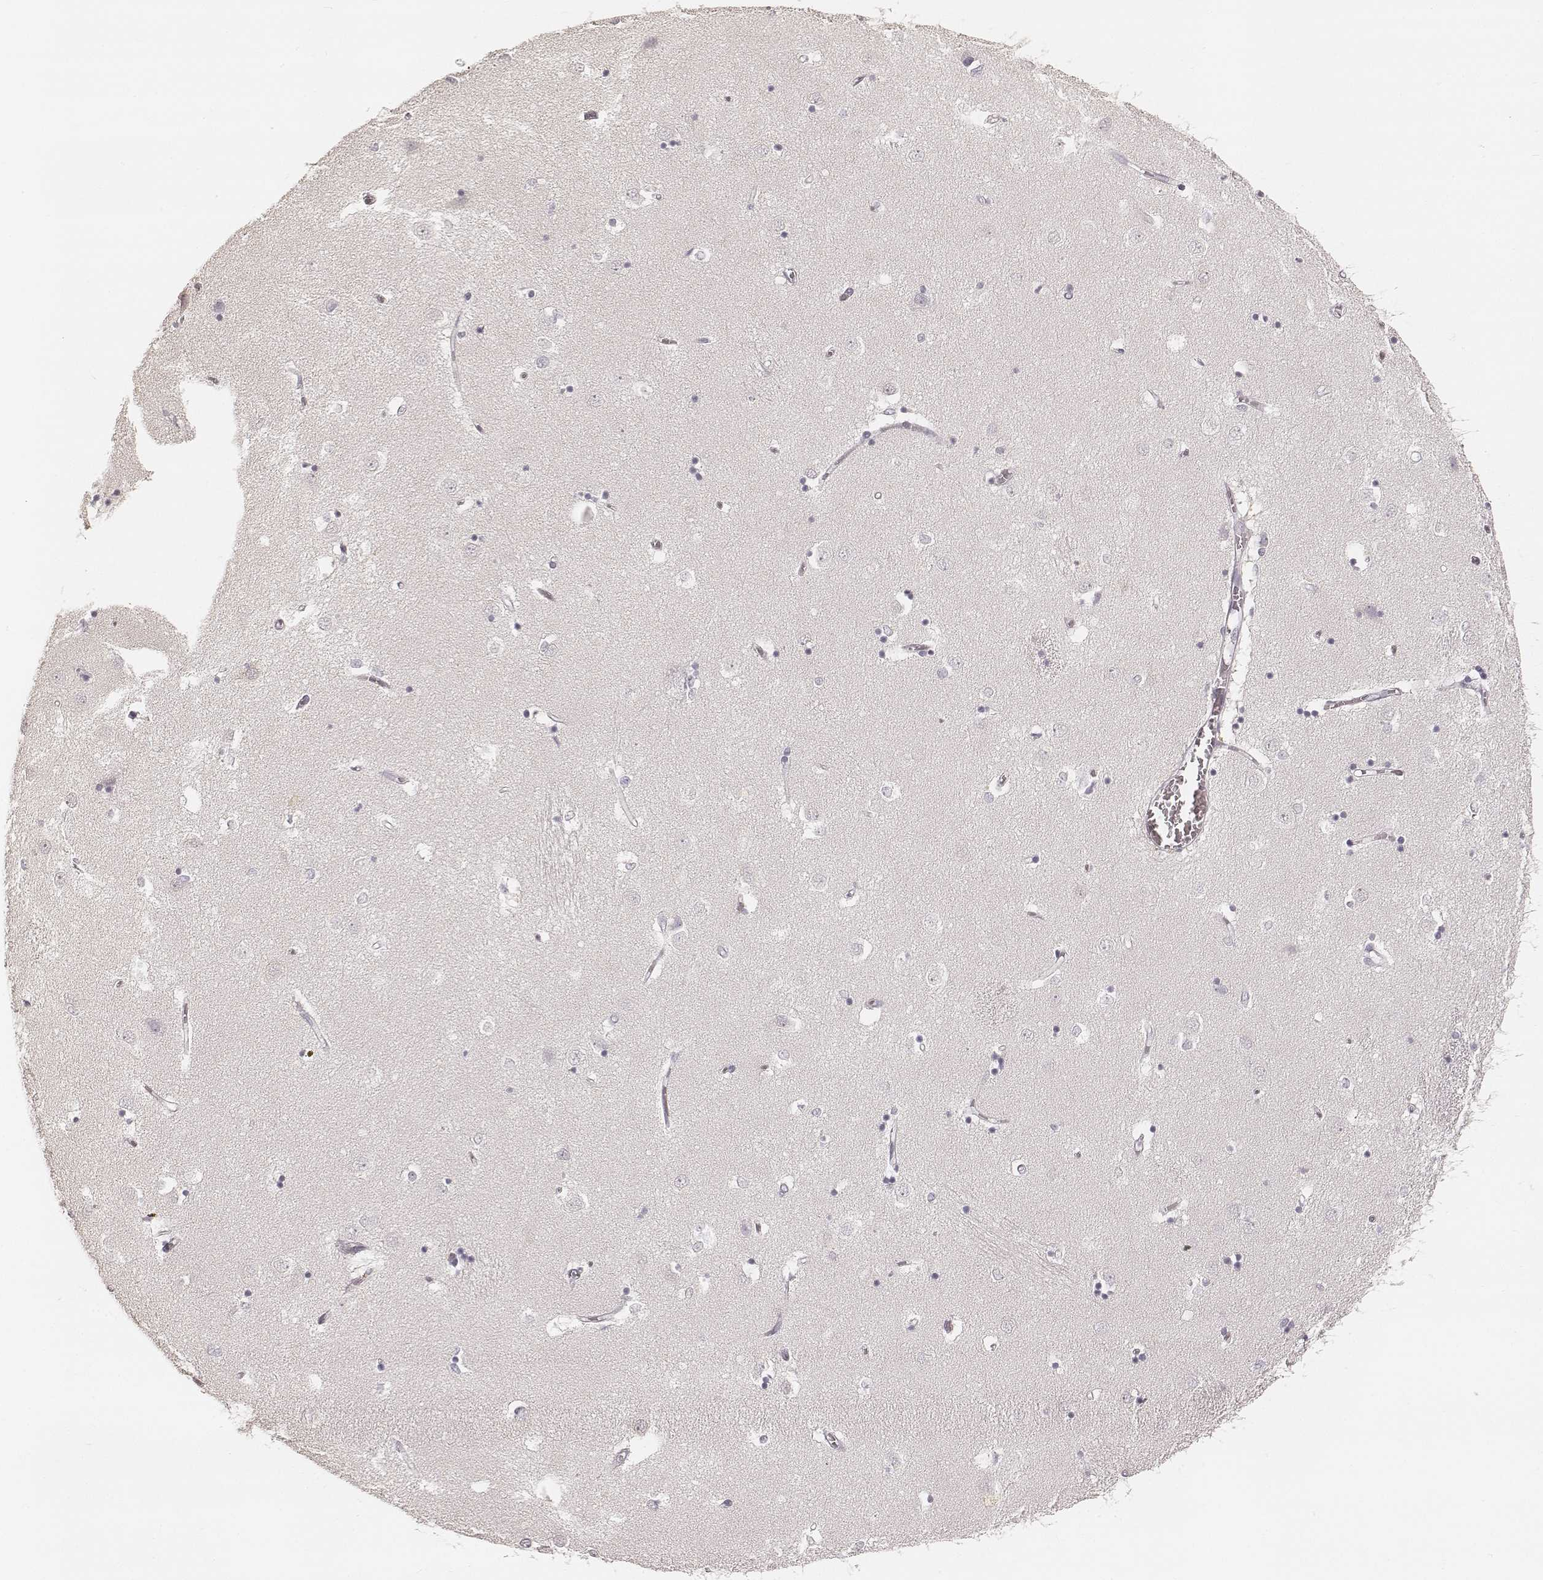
{"staining": {"intensity": "negative", "quantity": "none", "location": "none"}, "tissue": "caudate", "cell_type": "Glial cells", "image_type": "normal", "snomed": [{"axis": "morphology", "description": "Normal tissue, NOS"}, {"axis": "topography", "description": "Lateral ventricle wall"}], "caption": "This is an immunohistochemistry (IHC) micrograph of unremarkable human caudate. There is no positivity in glial cells.", "gene": "TEX37", "patient": {"sex": "male", "age": 54}}